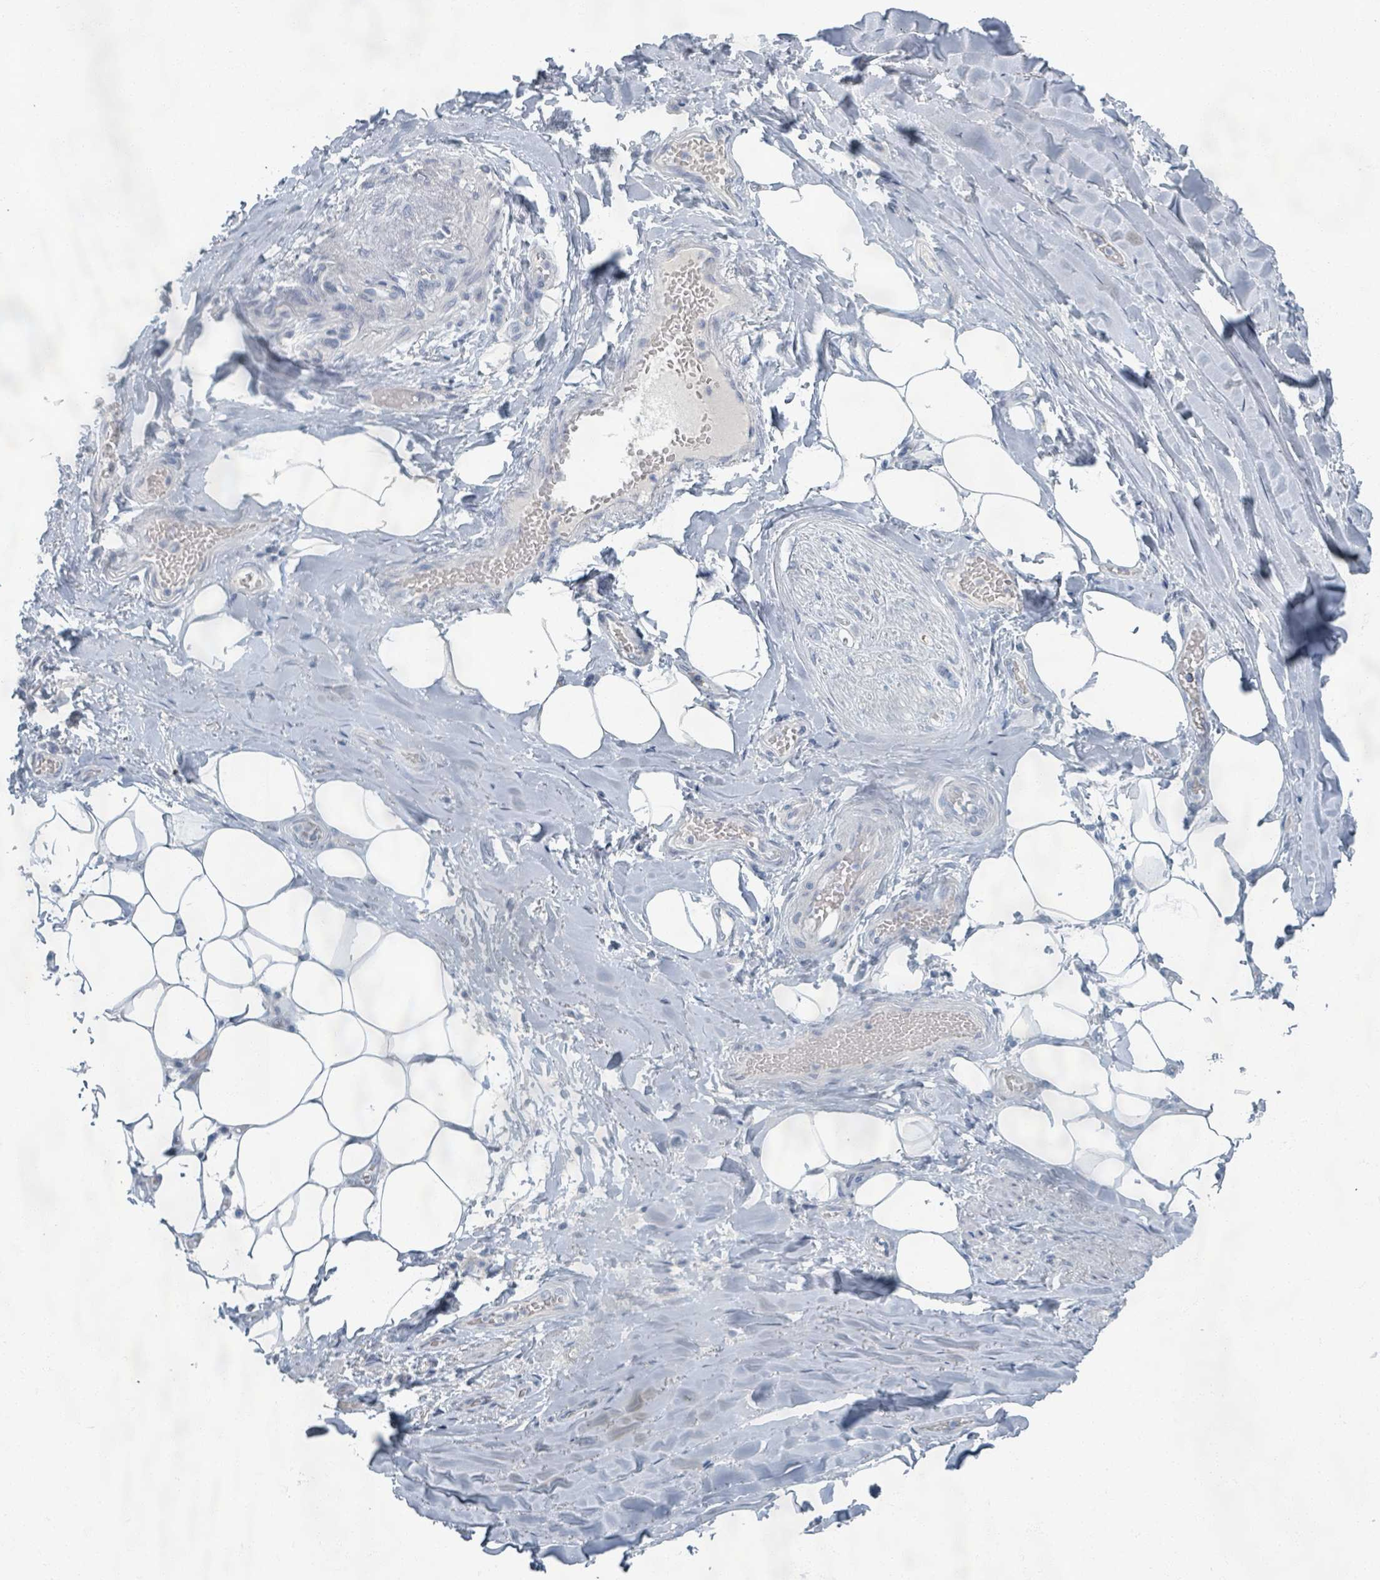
{"staining": {"intensity": "negative", "quantity": "none", "location": "none"}, "tissue": "adipose tissue", "cell_type": "Adipocytes", "image_type": "normal", "snomed": [{"axis": "morphology", "description": "Normal tissue, NOS"}, {"axis": "topography", "description": "Lymph node"}, {"axis": "topography", "description": "Cartilage tissue"}, {"axis": "topography", "description": "Bronchus"}], "caption": "The histopathology image displays no significant positivity in adipocytes of adipose tissue. (Stains: DAB immunohistochemistry (IHC) with hematoxylin counter stain, Microscopy: brightfield microscopy at high magnification).", "gene": "WNT11", "patient": {"sex": "male", "age": 63}}